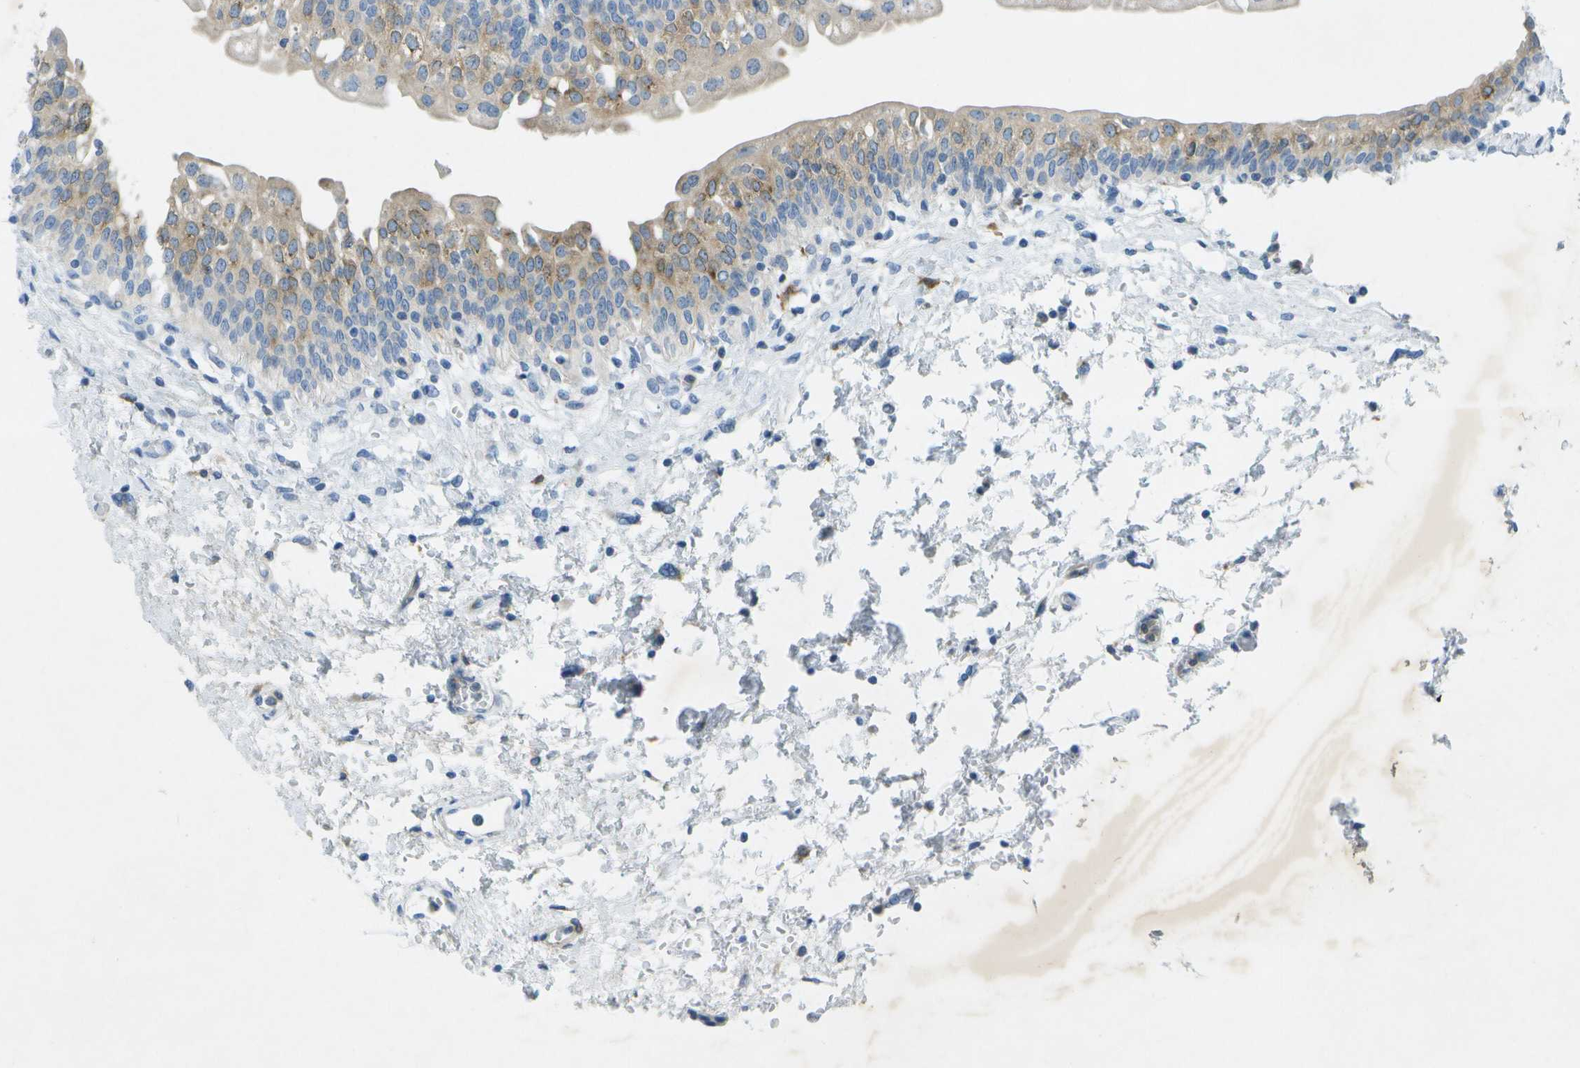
{"staining": {"intensity": "moderate", "quantity": ">75%", "location": "cytoplasmic/membranous"}, "tissue": "urinary bladder", "cell_type": "Urothelial cells", "image_type": "normal", "snomed": [{"axis": "morphology", "description": "Normal tissue, NOS"}, {"axis": "topography", "description": "Urinary bladder"}], "caption": "The immunohistochemical stain shows moderate cytoplasmic/membranous positivity in urothelial cells of benign urinary bladder. (brown staining indicates protein expression, while blue staining denotes nuclei).", "gene": "WNK2", "patient": {"sex": "male", "age": 55}}